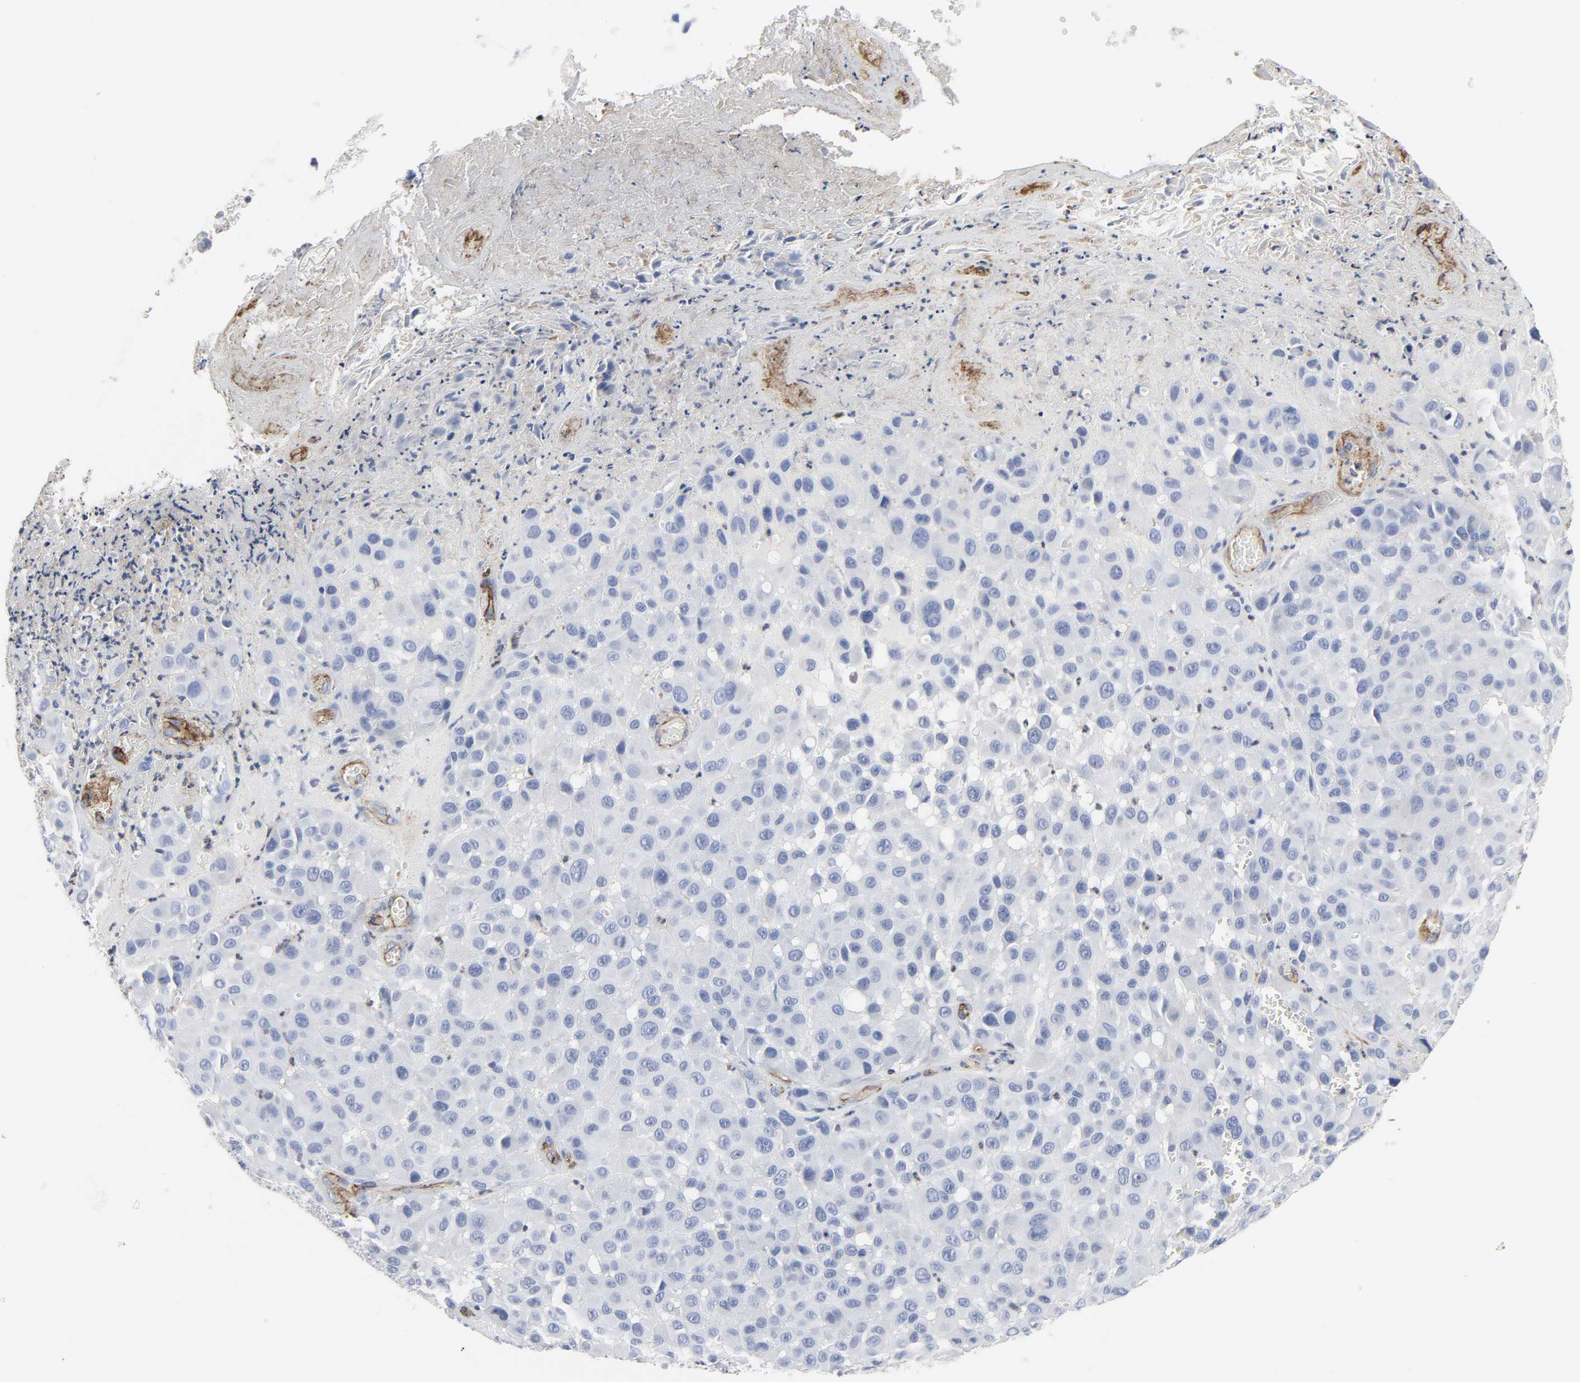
{"staining": {"intensity": "negative", "quantity": "none", "location": "none"}, "tissue": "melanoma", "cell_type": "Tumor cells", "image_type": "cancer", "snomed": [{"axis": "morphology", "description": "Malignant melanoma, NOS"}, {"axis": "topography", "description": "Skin"}], "caption": "IHC micrograph of human melanoma stained for a protein (brown), which shows no positivity in tumor cells.", "gene": "PECAM1", "patient": {"sex": "female", "age": 21}}